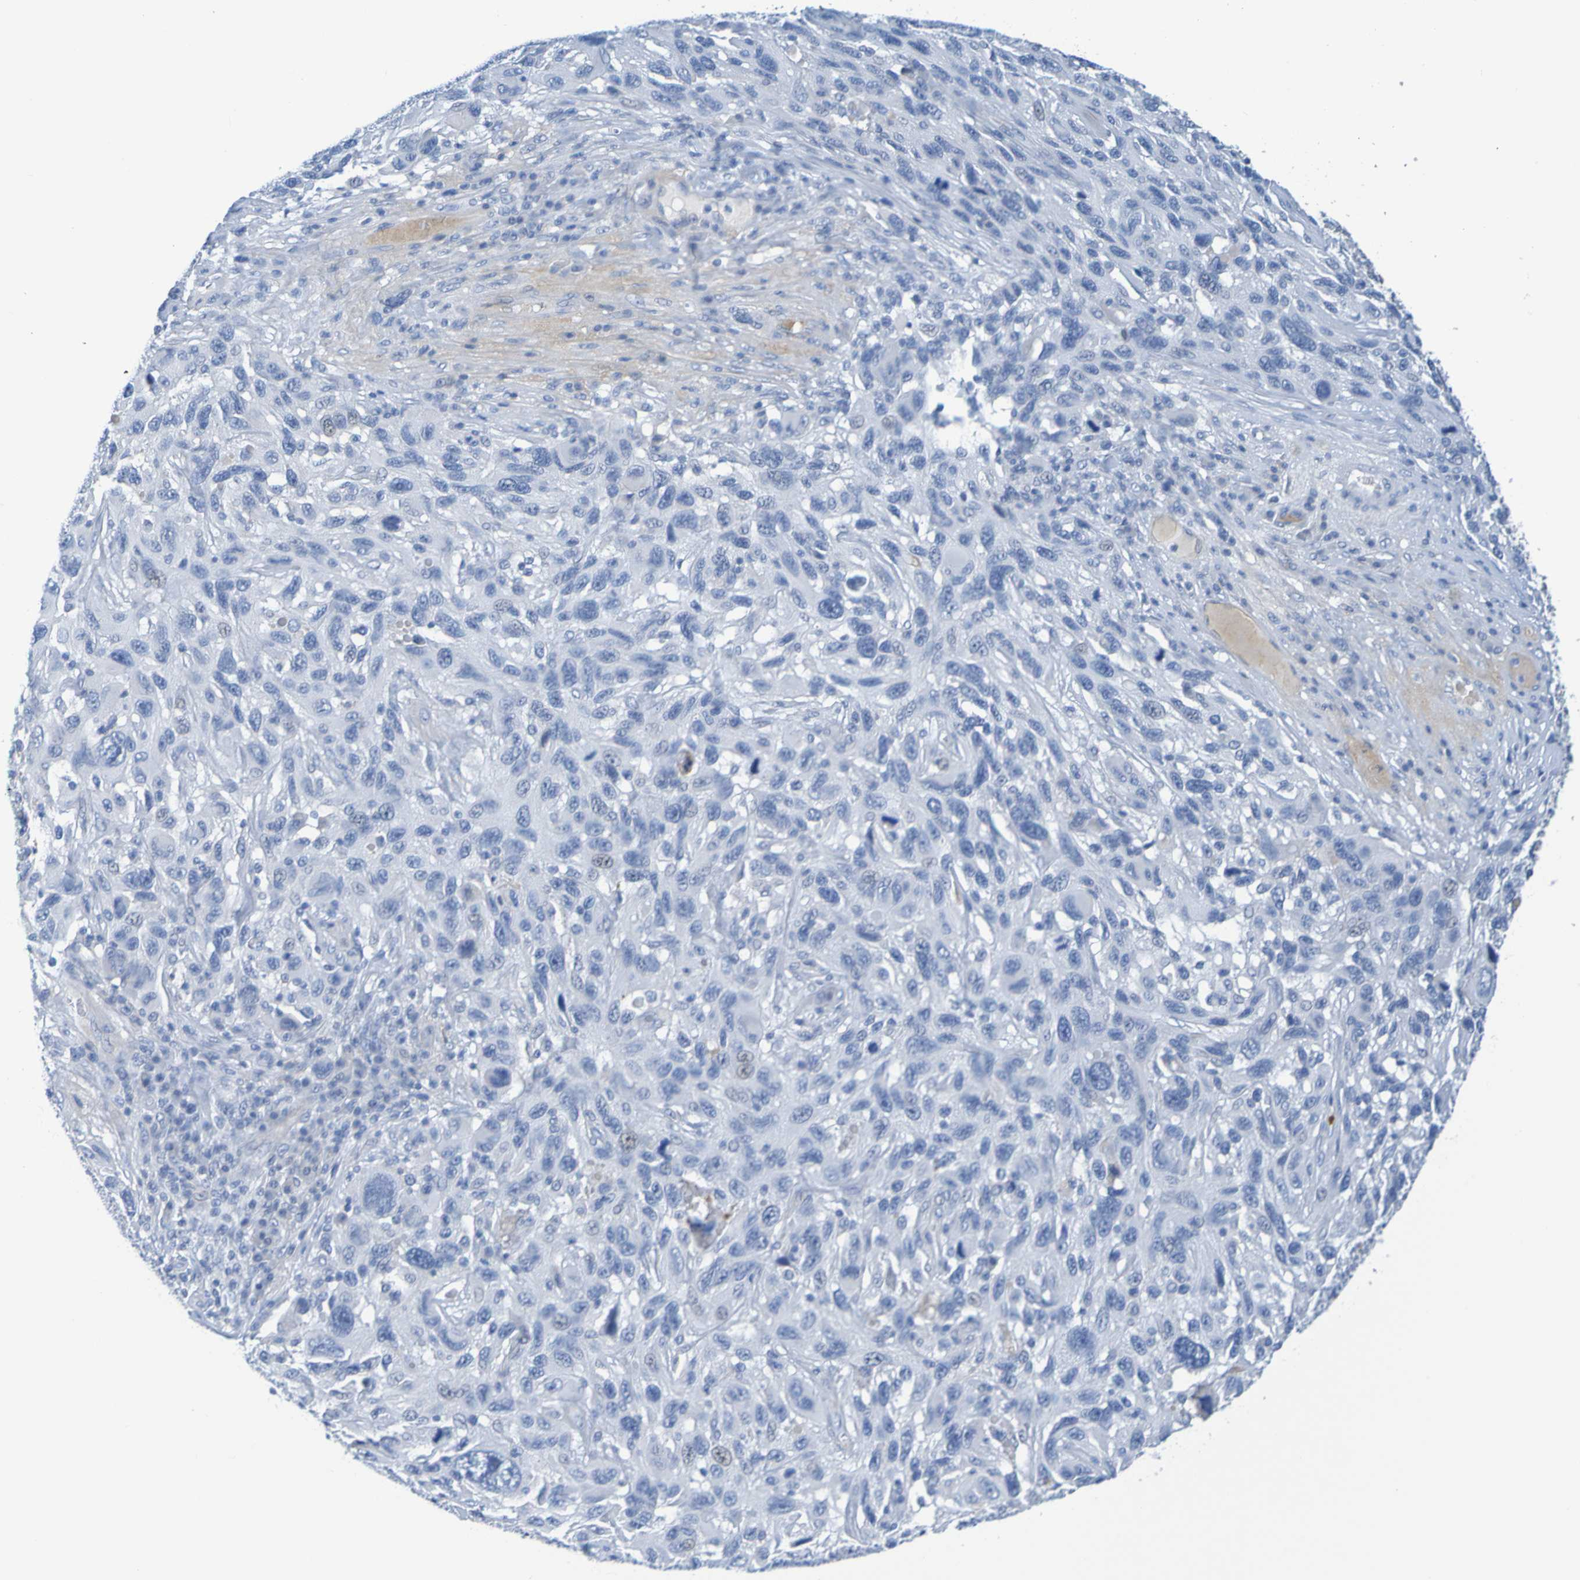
{"staining": {"intensity": "negative", "quantity": "none", "location": "none"}, "tissue": "melanoma", "cell_type": "Tumor cells", "image_type": "cancer", "snomed": [{"axis": "morphology", "description": "Malignant melanoma, NOS"}, {"axis": "topography", "description": "Skin"}], "caption": "Malignant melanoma was stained to show a protein in brown. There is no significant staining in tumor cells.", "gene": "IL10", "patient": {"sex": "male", "age": 53}}